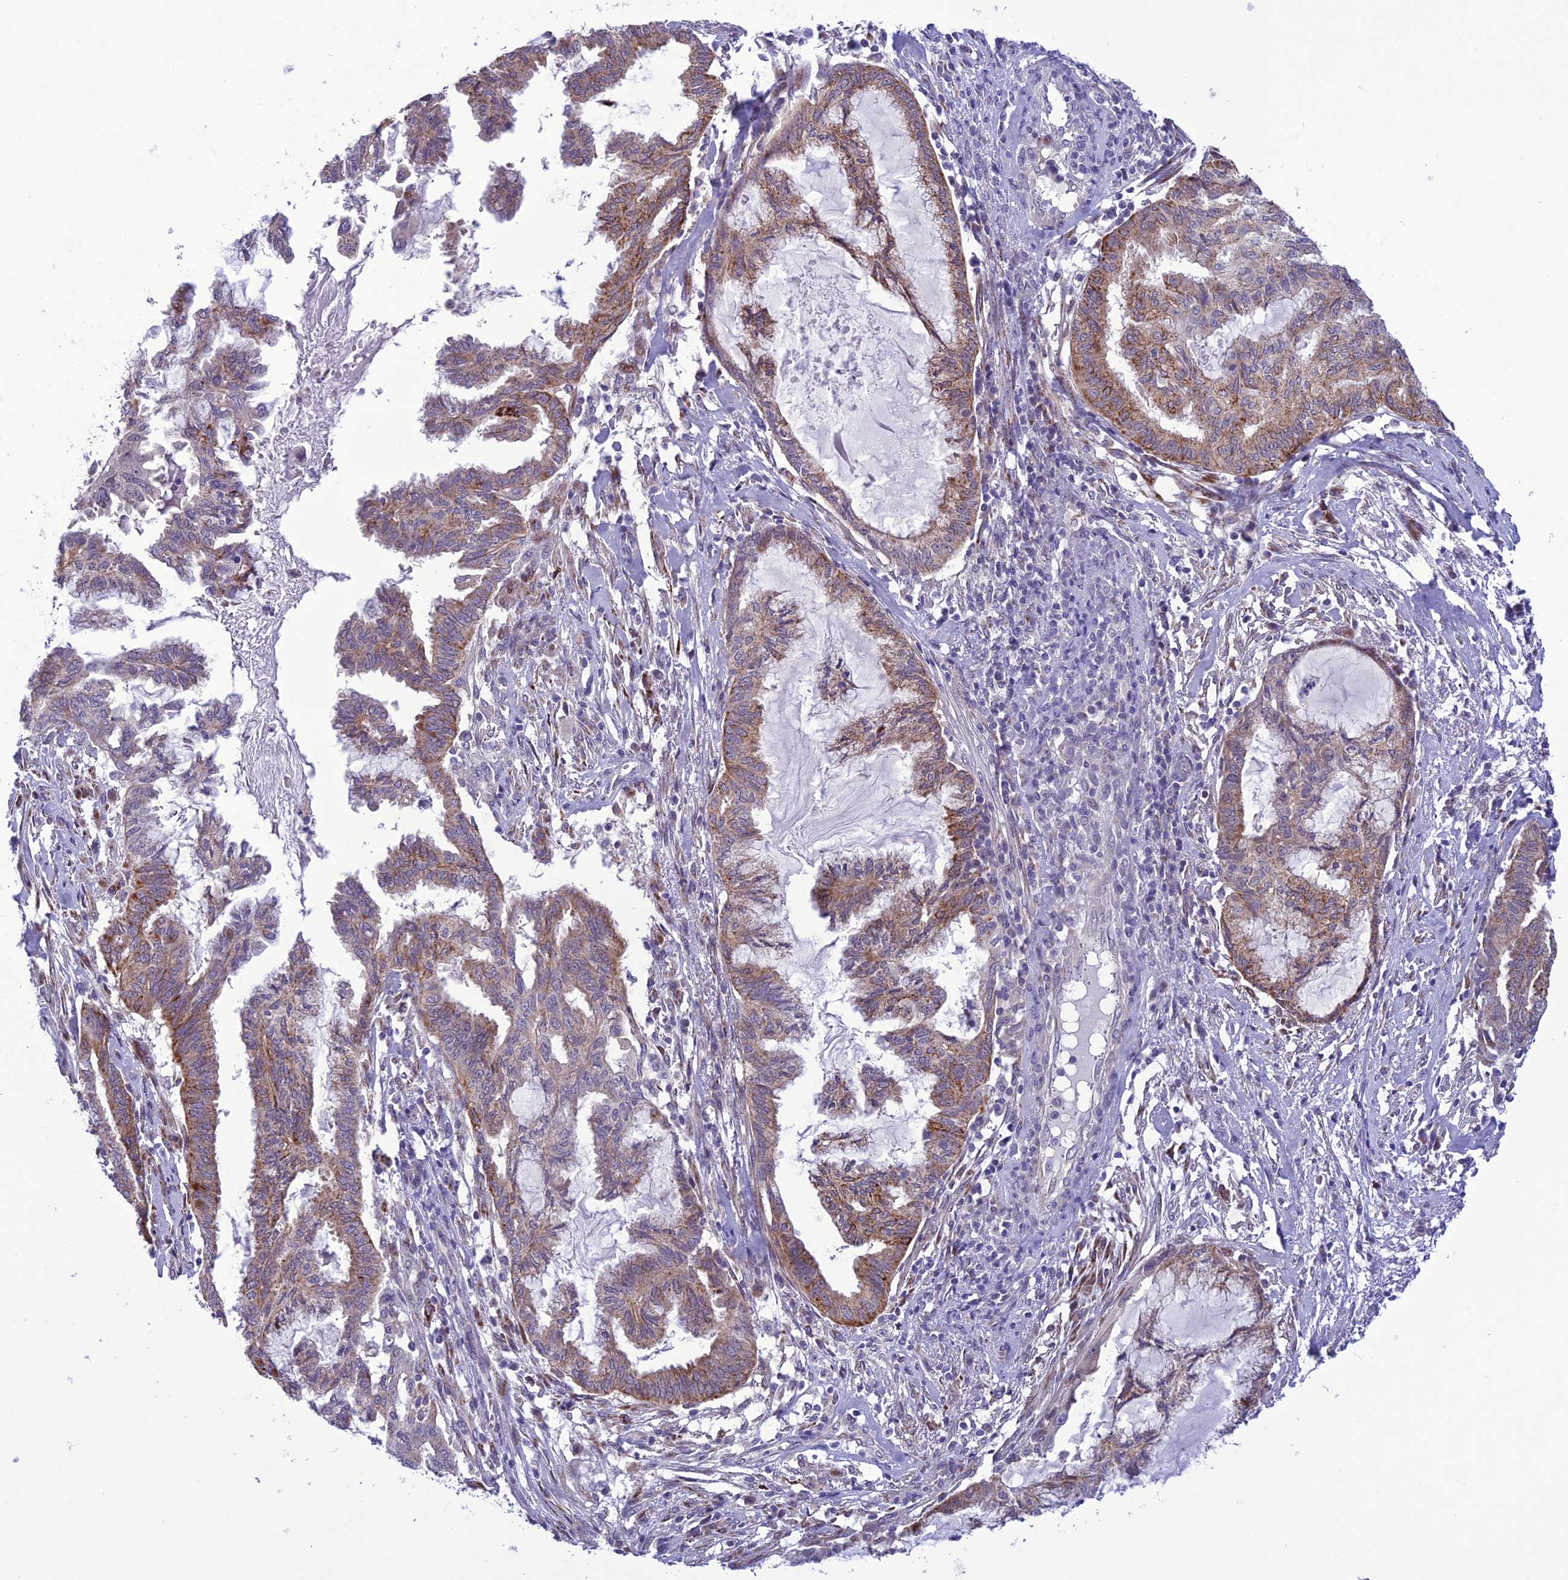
{"staining": {"intensity": "moderate", "quantity": "25%-75%", "location": "cytoplasmic/membranous"}, "tissue": "endometrial cancer", "cell_type": "Tumor cells", "image_type": "cancer", "snomed": [{"axis": "morphology", "description": "Adenocarcinoma, NOS"}, {"axis": "topography", "description": "Endometrium"}], "caption": "High-magnification brightfield microscopy of endometrial cancer stained with DAB (brown) and counterstained with hematoxylin (blue). tumor cells exhibit moderate cytoplasmic/membranous expression is identified in approximately25%-75% of cells. Ihc stains the protein in brown and the nuclei are stained blue.", "gene": "PSMF1", "patient": {"sex": "female", "age": 86}}